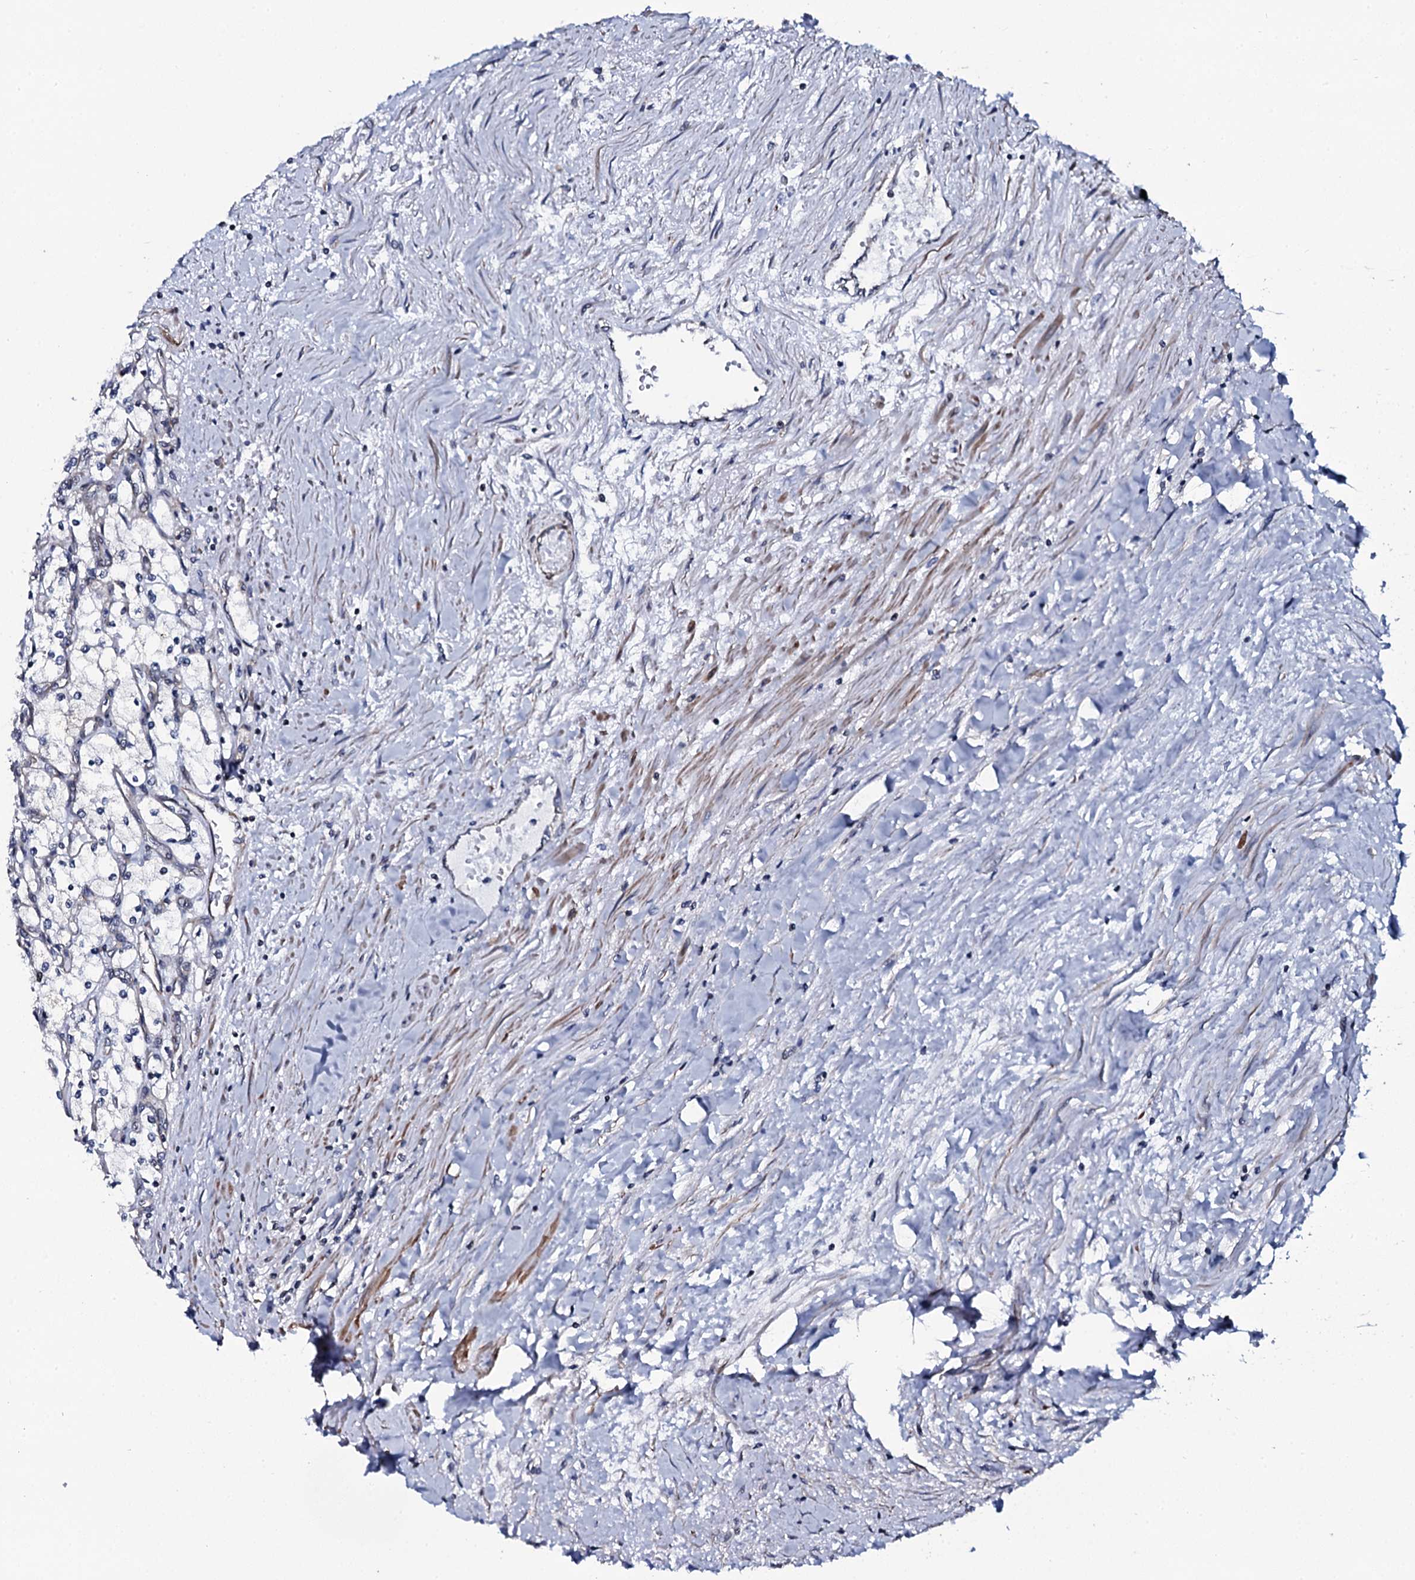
{"staining": {"intensity": "negative", "quantity": "none", "location": "none"}, "tissue": "renal cancer", "cell_type": "Tumor cells", "image_type": "cancer", "snomed": [{"axis": "morphology", "description": "Adenocarcinoma, NOS"}, {"axis": "topography", "description": "Kidney"}], "caption": "This is an immunohistochemistry (IHC) histopathology image of human renal adenocarcinoma. There is no positivity in tumor cells.", "gene": "CWC15", "patient": {"sex": "male", "age": 80}}